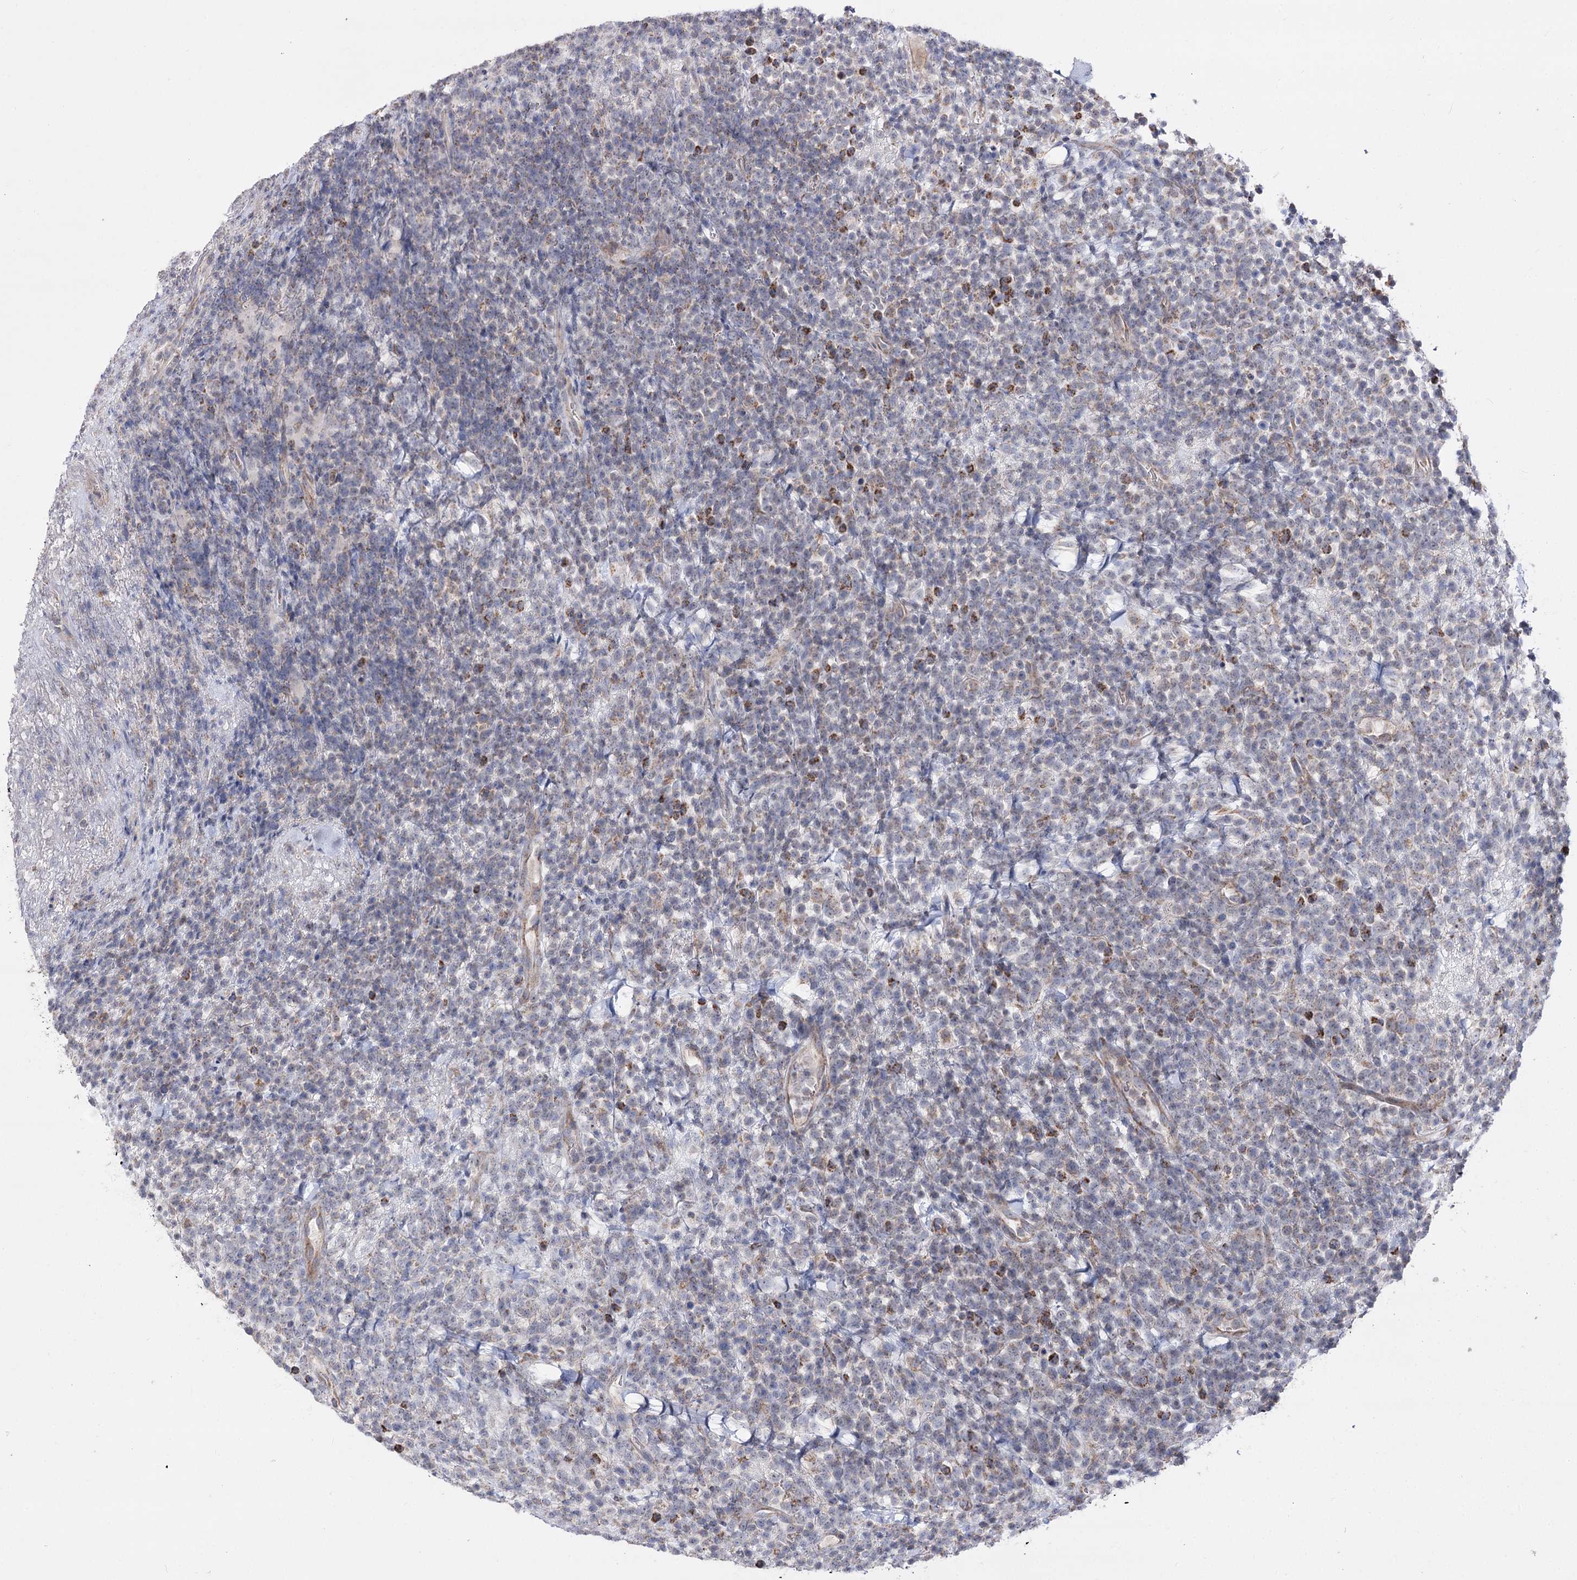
{"staining": {"intensity": "negative", "quantity": "none", "location": "none"}, "tissue": "lymphoma", "cell_type": "Tumor cells", "image_type": "cancer", "snomed": [{"axis": "morphology", "description": "Malignant lymphoma, non-Hodgkin's type, High grade"}, {"axis": "topography", "description": "Colon"}], "caption": "High-grade malignant lymphoma, non-Hodgkin's type was stained to show a protein in brown. There is no significant positivity in tumor cells.", "gene": "NADK2", "patient": {"sex": "female", "age": 53}}